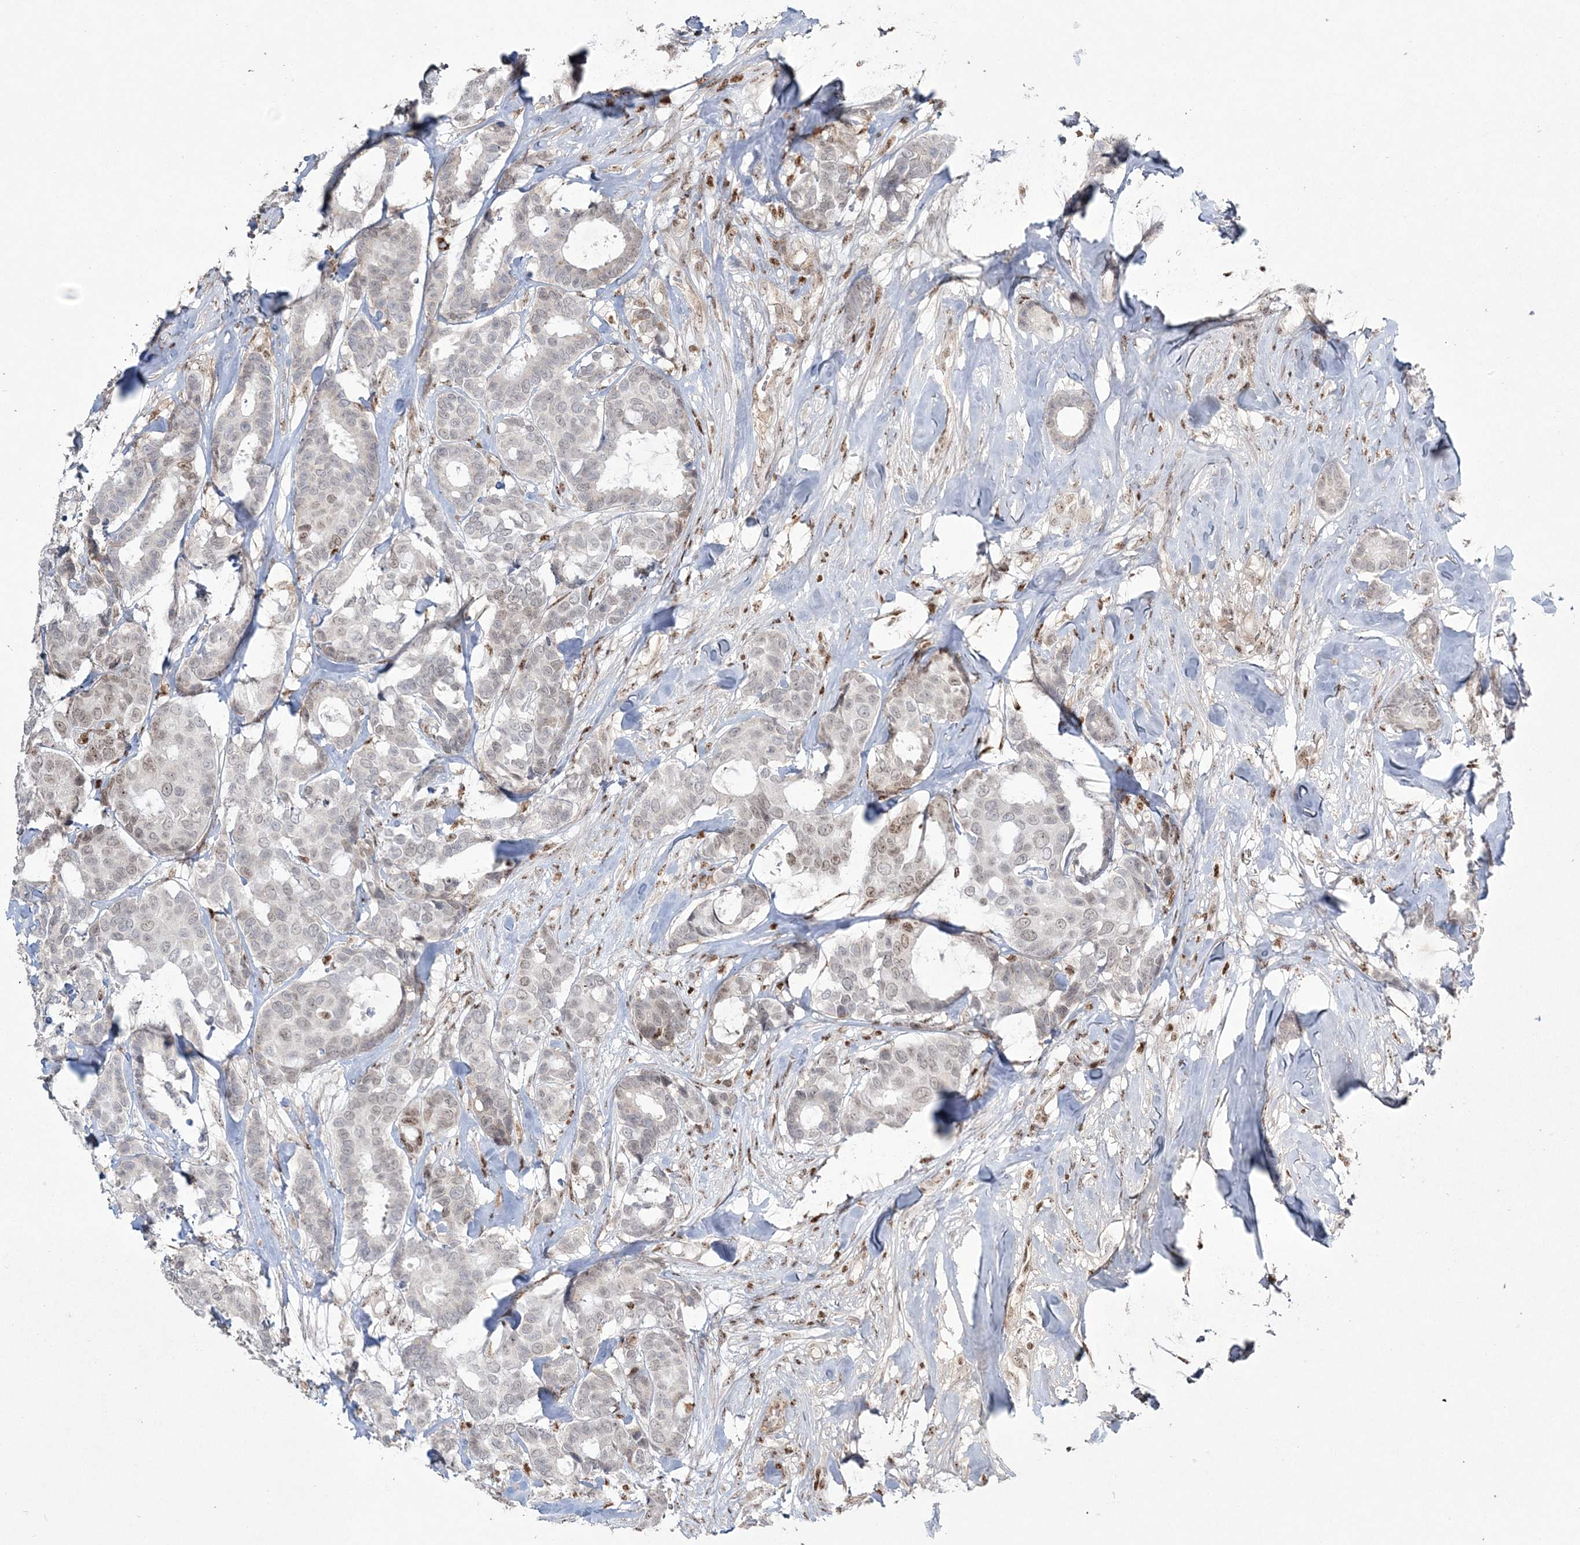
{"staining": {"intensity": "negative", "quantity": "none", "location": "none"}, "tissue": "breast cancer", "cell_type": "Tumor cells", "image_type": "cancer", "snomed": [{"axis": "morphology", "description": "Duct carcinoma"}, {"axis": "topography", "description": "Breast"}], "caption": "Intraductal carcinoma (breast) stained for a protein using immunohistochemistry reveals no positivity tumor cells.", "gene": "RBM17", "patient": {"sex": "female", "age": 87}}